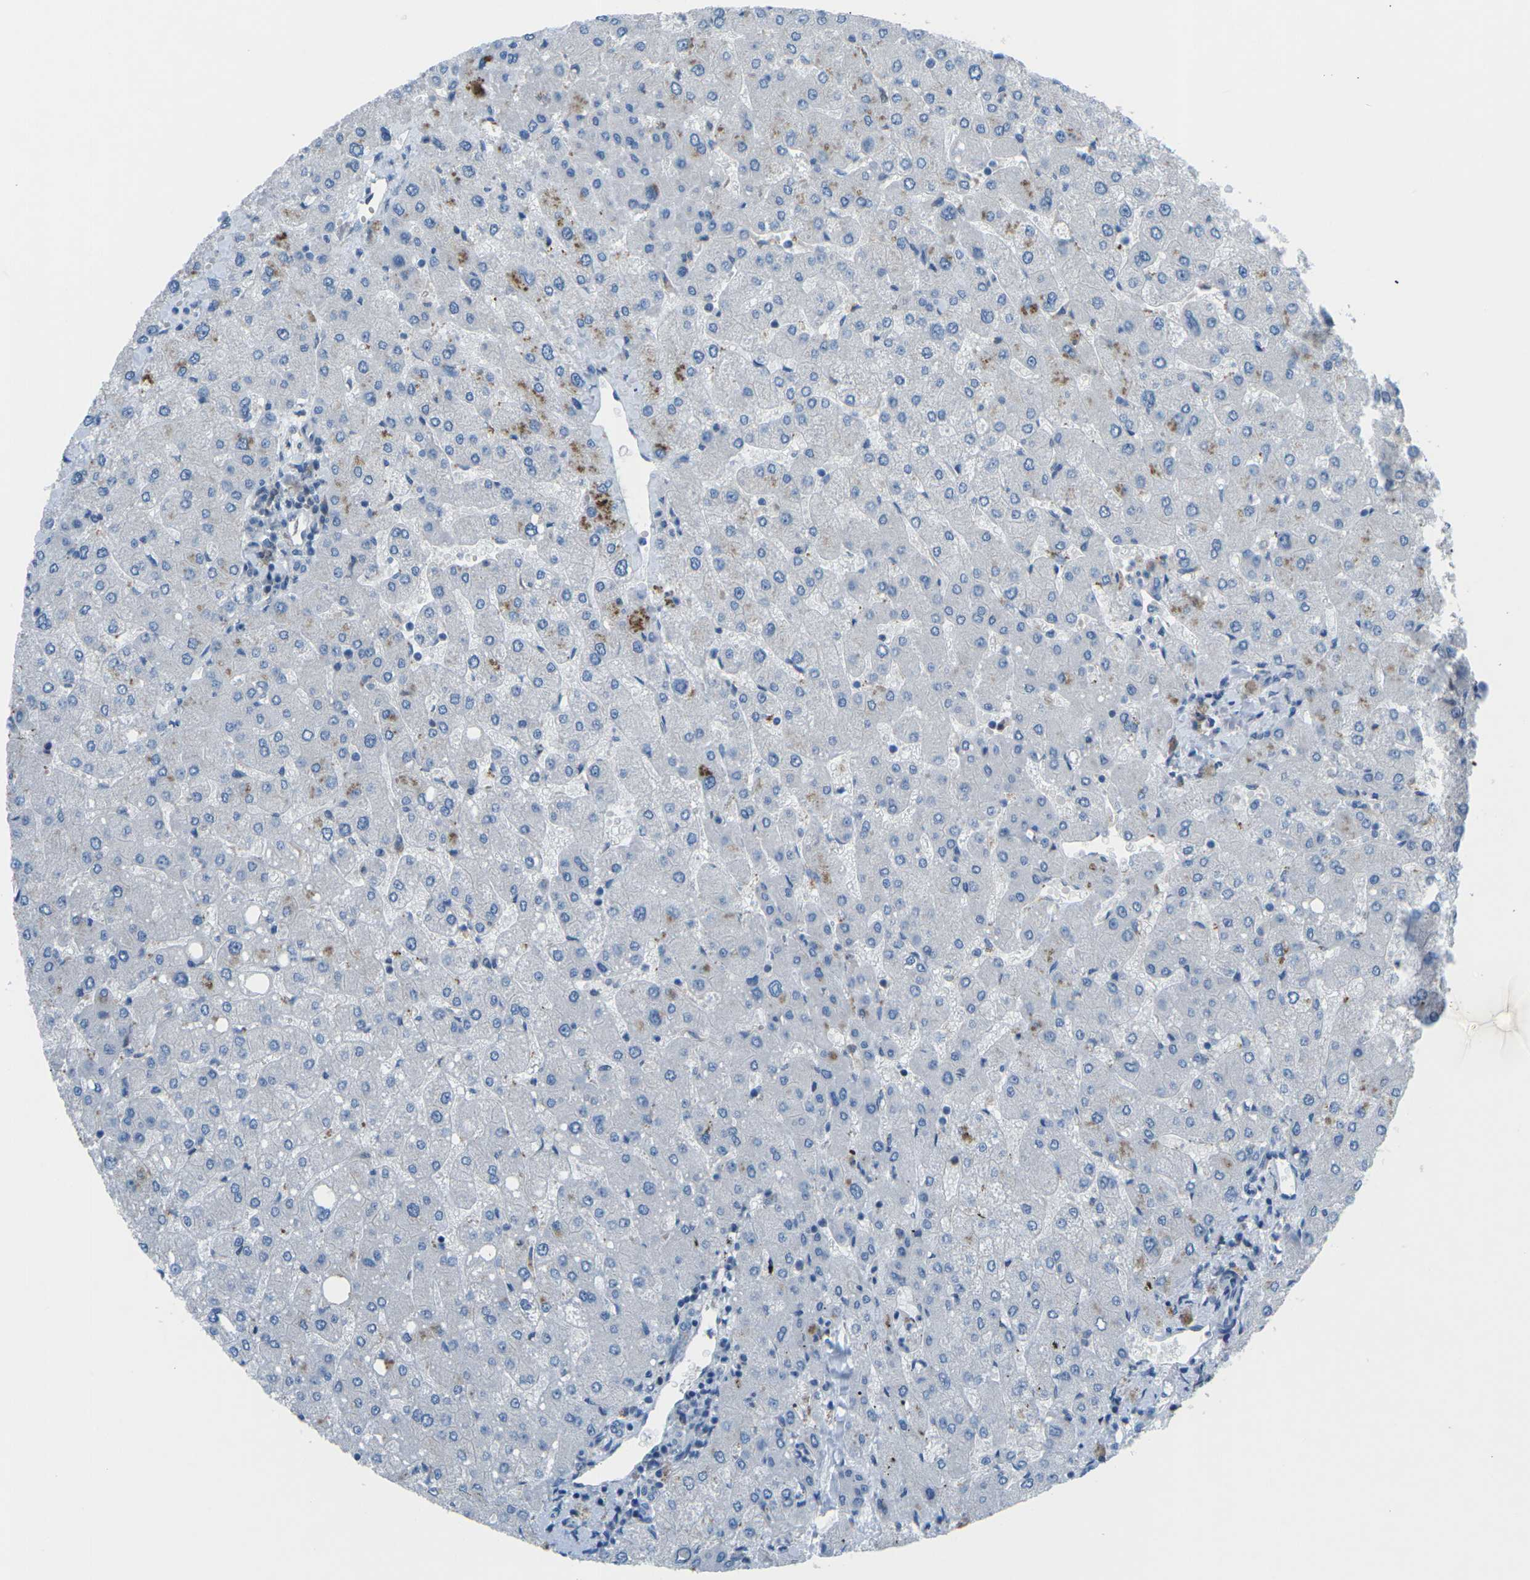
{"staining": {"intensity": "negative", "quantity": "none", "location": "none"}, "tissue": "liver", "cell_type": "Cholangiocytes", "image_type": "normal", "snomed": [{"axis": "morphology", "description": "Normal tissue, NOS"}, {"axis": "topography", "description": "Liver"}], "caption": "Protein analysis of benign liver shows no significant staining in cholangiocytes.", "gene": "MBNL1", "patient": {"sex": "male", "age": 55}}